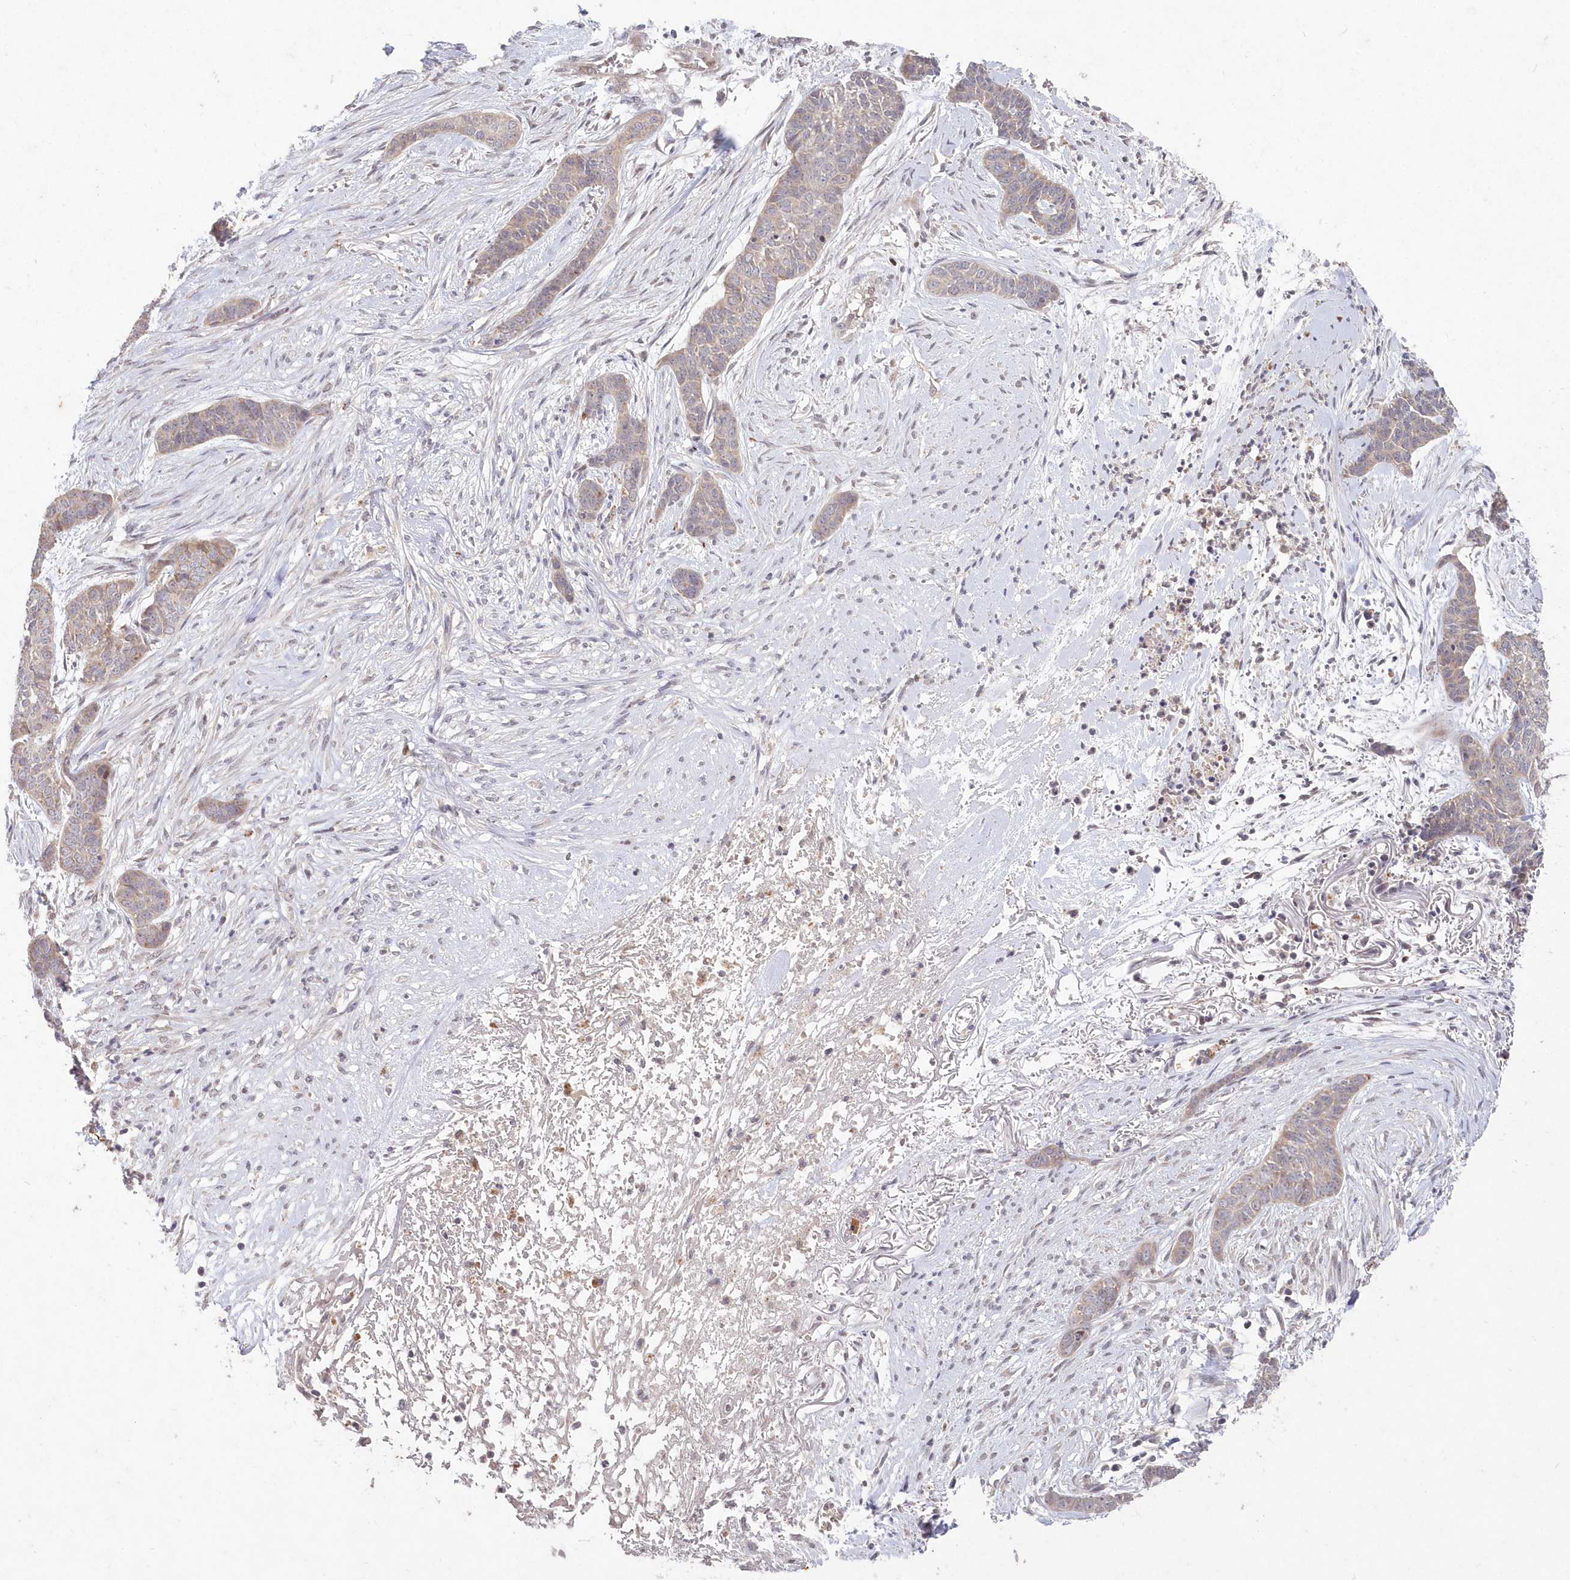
{"staining": {"intensity": "negative", "quantity": "none", "location": "none"}, "tissue": "skin cancer", "cell_type": "Tumor cells", "image_type": "cancer", "snomed": [{"axis": "morphology", "description": "Basal cell carcinoma"}, {"axis": "topography", "description": "Skin"}], "caption": "Skin cancer (basal cell carcinoma) stained for a protein using immunohistochemistry shows no expression tumor cells.", "gene": "ASCC1", "patient": {"sex": "female", "age": 64}}